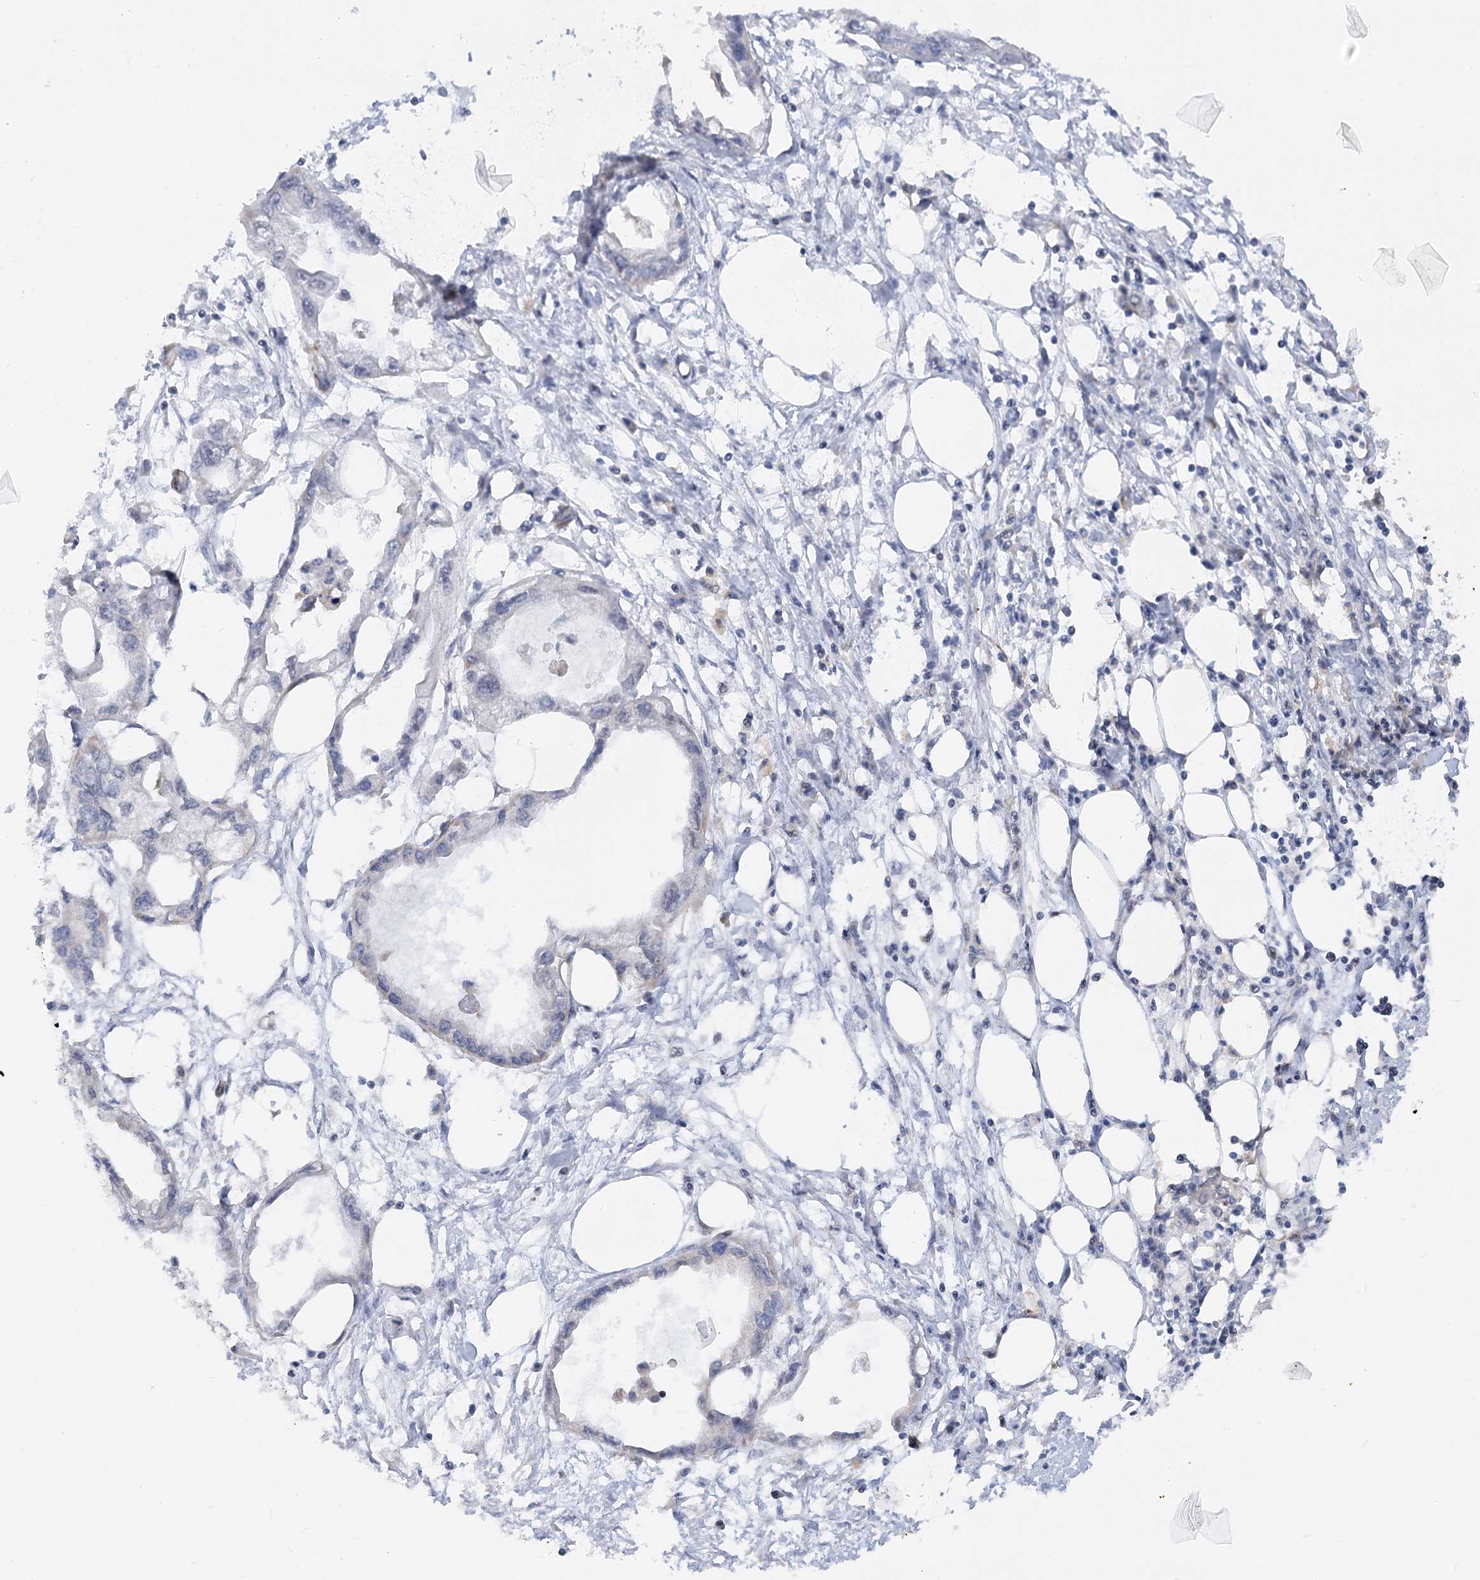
{"staining": {"intensity": "negative", "quantity": "none", "location": "none"}, "tissue": "endometrial cancer", "cell_type": "Tumor cells", "image_type": "cancer", "snomed": [{"axis": "morphology", "description": "Adenocarcinoma, NOS"}, {"axis": "morphology", "description": "Adenocarcinoma, metastatic, NOS"}, {"axis": "topography", "description": "Adipose tissue"}, {"axis": "topography", "description": "Endometrium"}], "caption": "A photomicrograph of human adenocarcinoma (endometrial) is negative for staining in tumor cells.", "gene": "NELL2", "patient": {"sex": "female", "age": 67}}